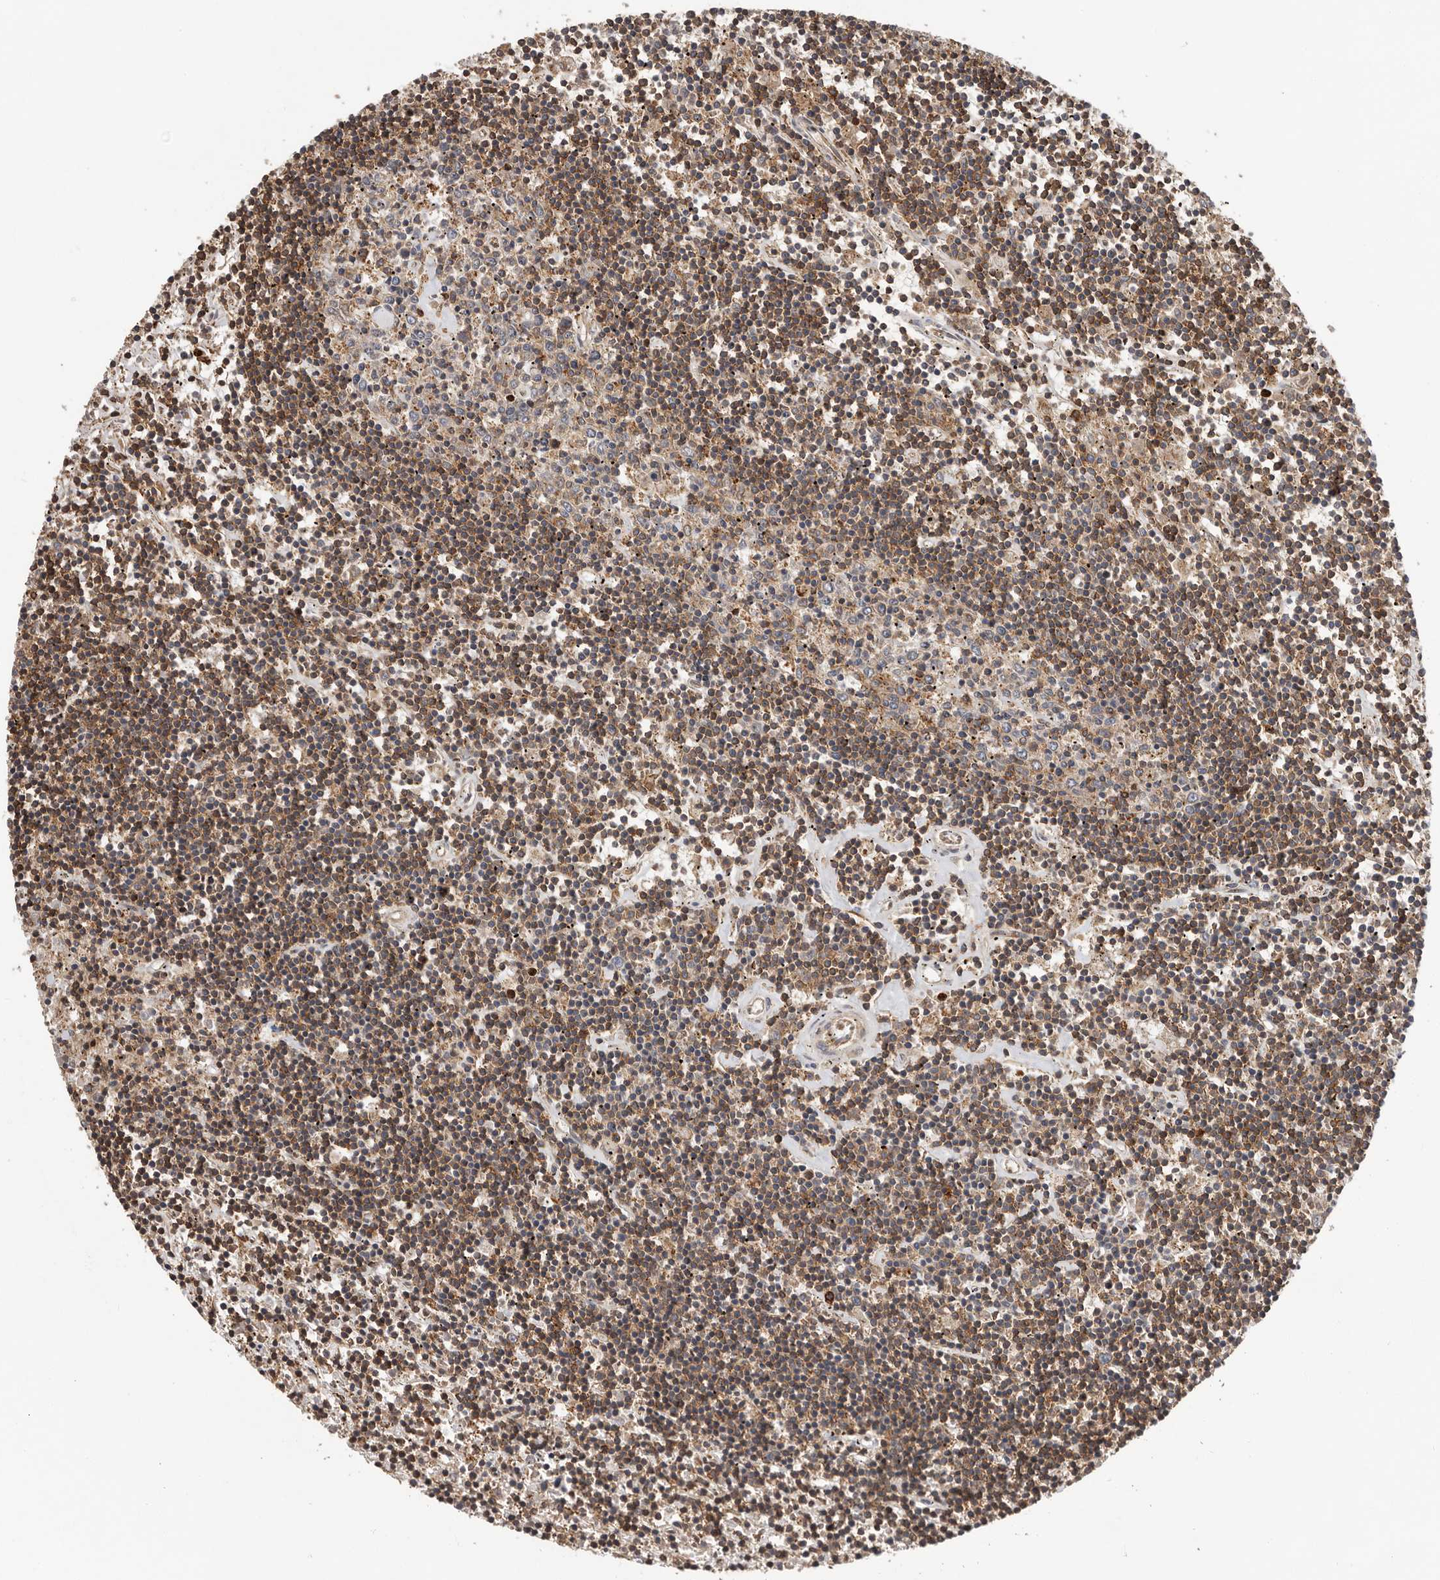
{"staining": {"intensity": "moderate", "quantity": ">75%", "location": "cytoplasmic/membranous"}, "tissue": "lymphoma", "cell_type": "Tumor cells", "image_type": "cancer", "snomed": [{"axis": "morphology", "description": "Malignant lymphoma, non-Hodgkin's type, Low grade"}, {"axis": "topography", "description": "Spleen"}], "caption": "IHC (DAB (3,3'-diaminobenzidine)) staining of human malignant lymphoma, non-Hodgkin's type (low-grade) demonstrates moderate cytoplasmic/membranous protein expression in about >75% of tumor cells. Nuclei are stained in blue.", "gene": "RNF157", "patient": {"sex": "male", "age": 76}}